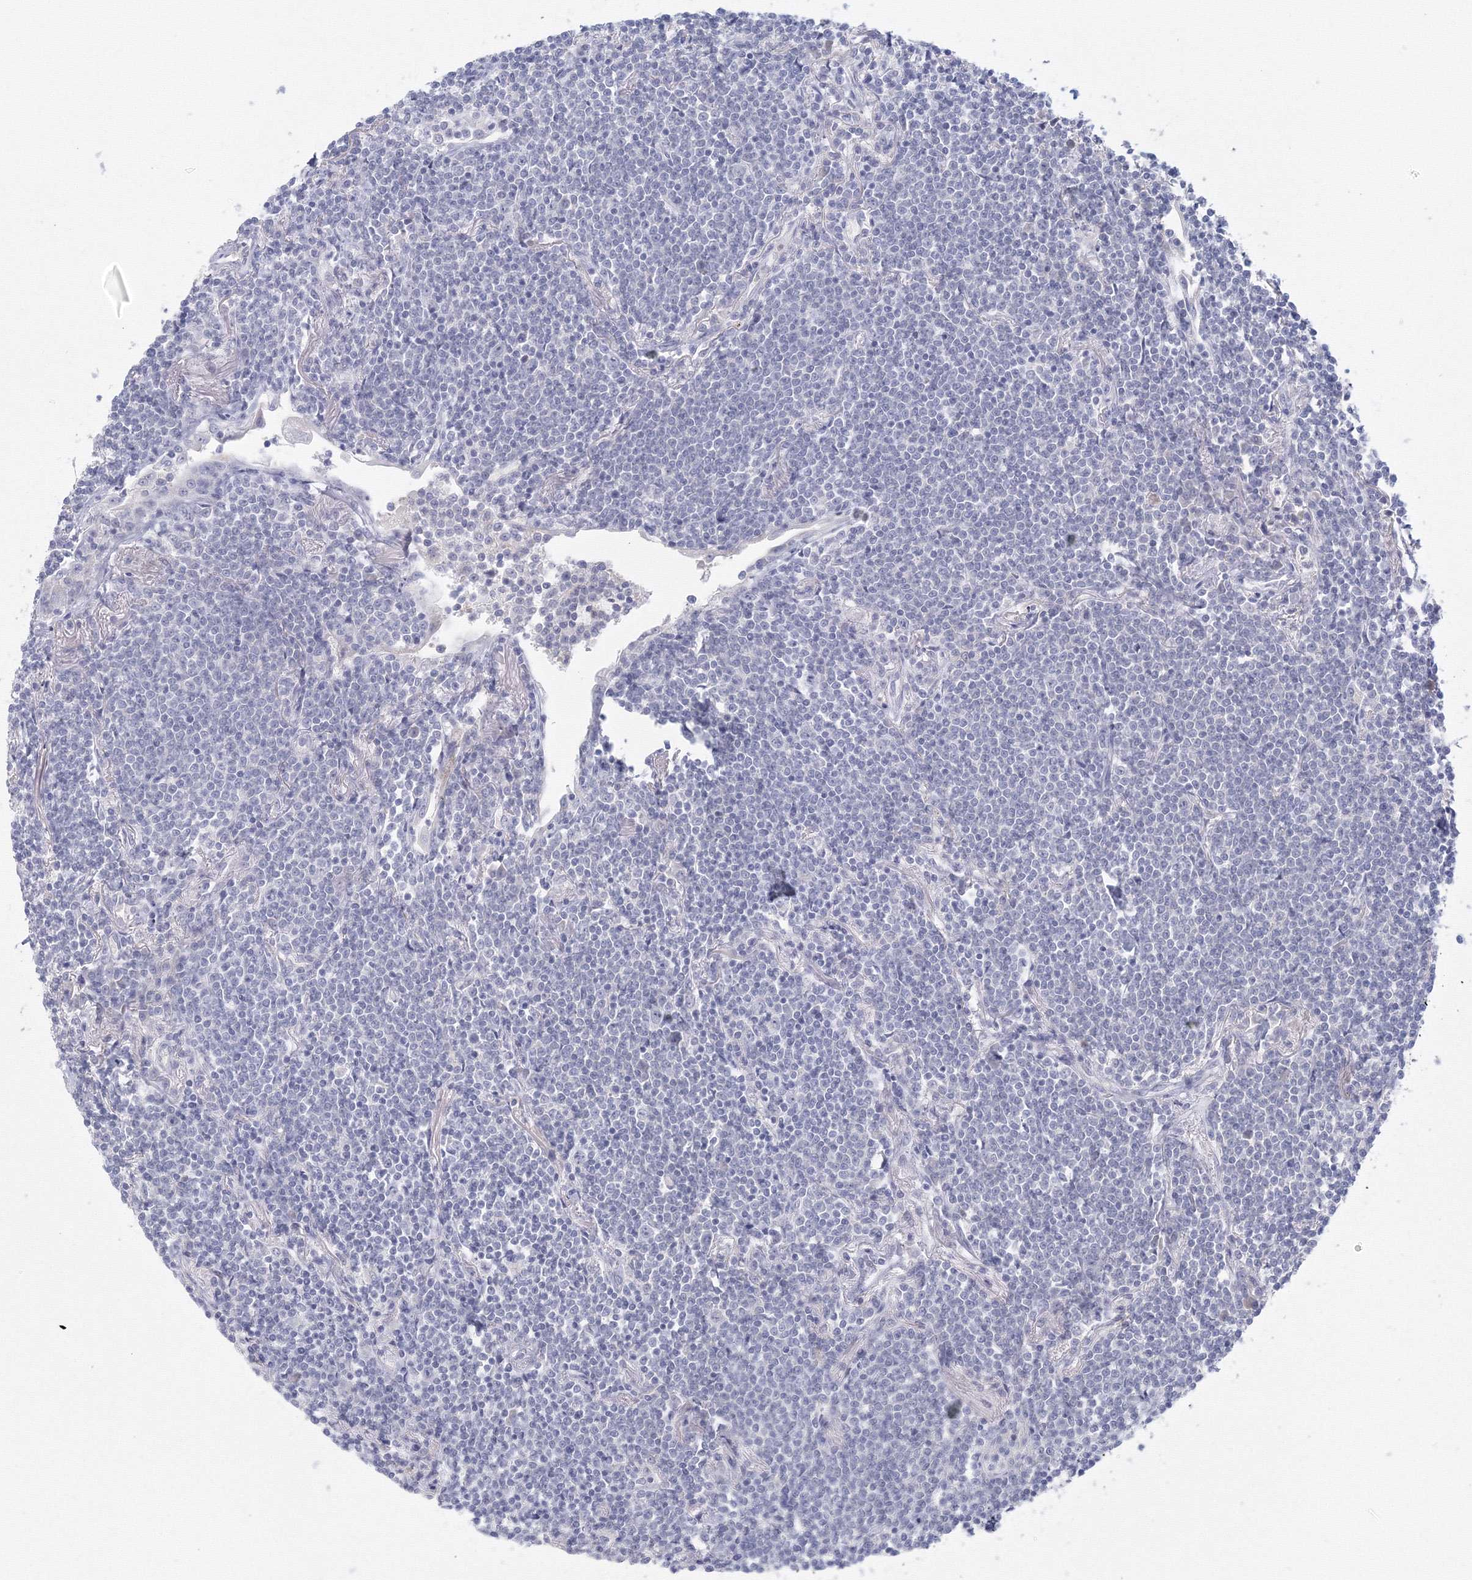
{"staining": {"intensity": "negative", "quantity": "none", "location": "none"}, "tissue": "lymphoma", "cell_type": "Tumor cells", "image_type": "cancer", "snomed": [{"axis": "morphology", "description": "Malignant lymphoma, non-Hodgkin's type, Low grade"}, {"axis": "topography", "description": "Lung"}], "caption": "Tumor cells show no significant protein expression in lymphoma.", "gene": "TACC2", "patient": {"sex": "female", "age": 71}}